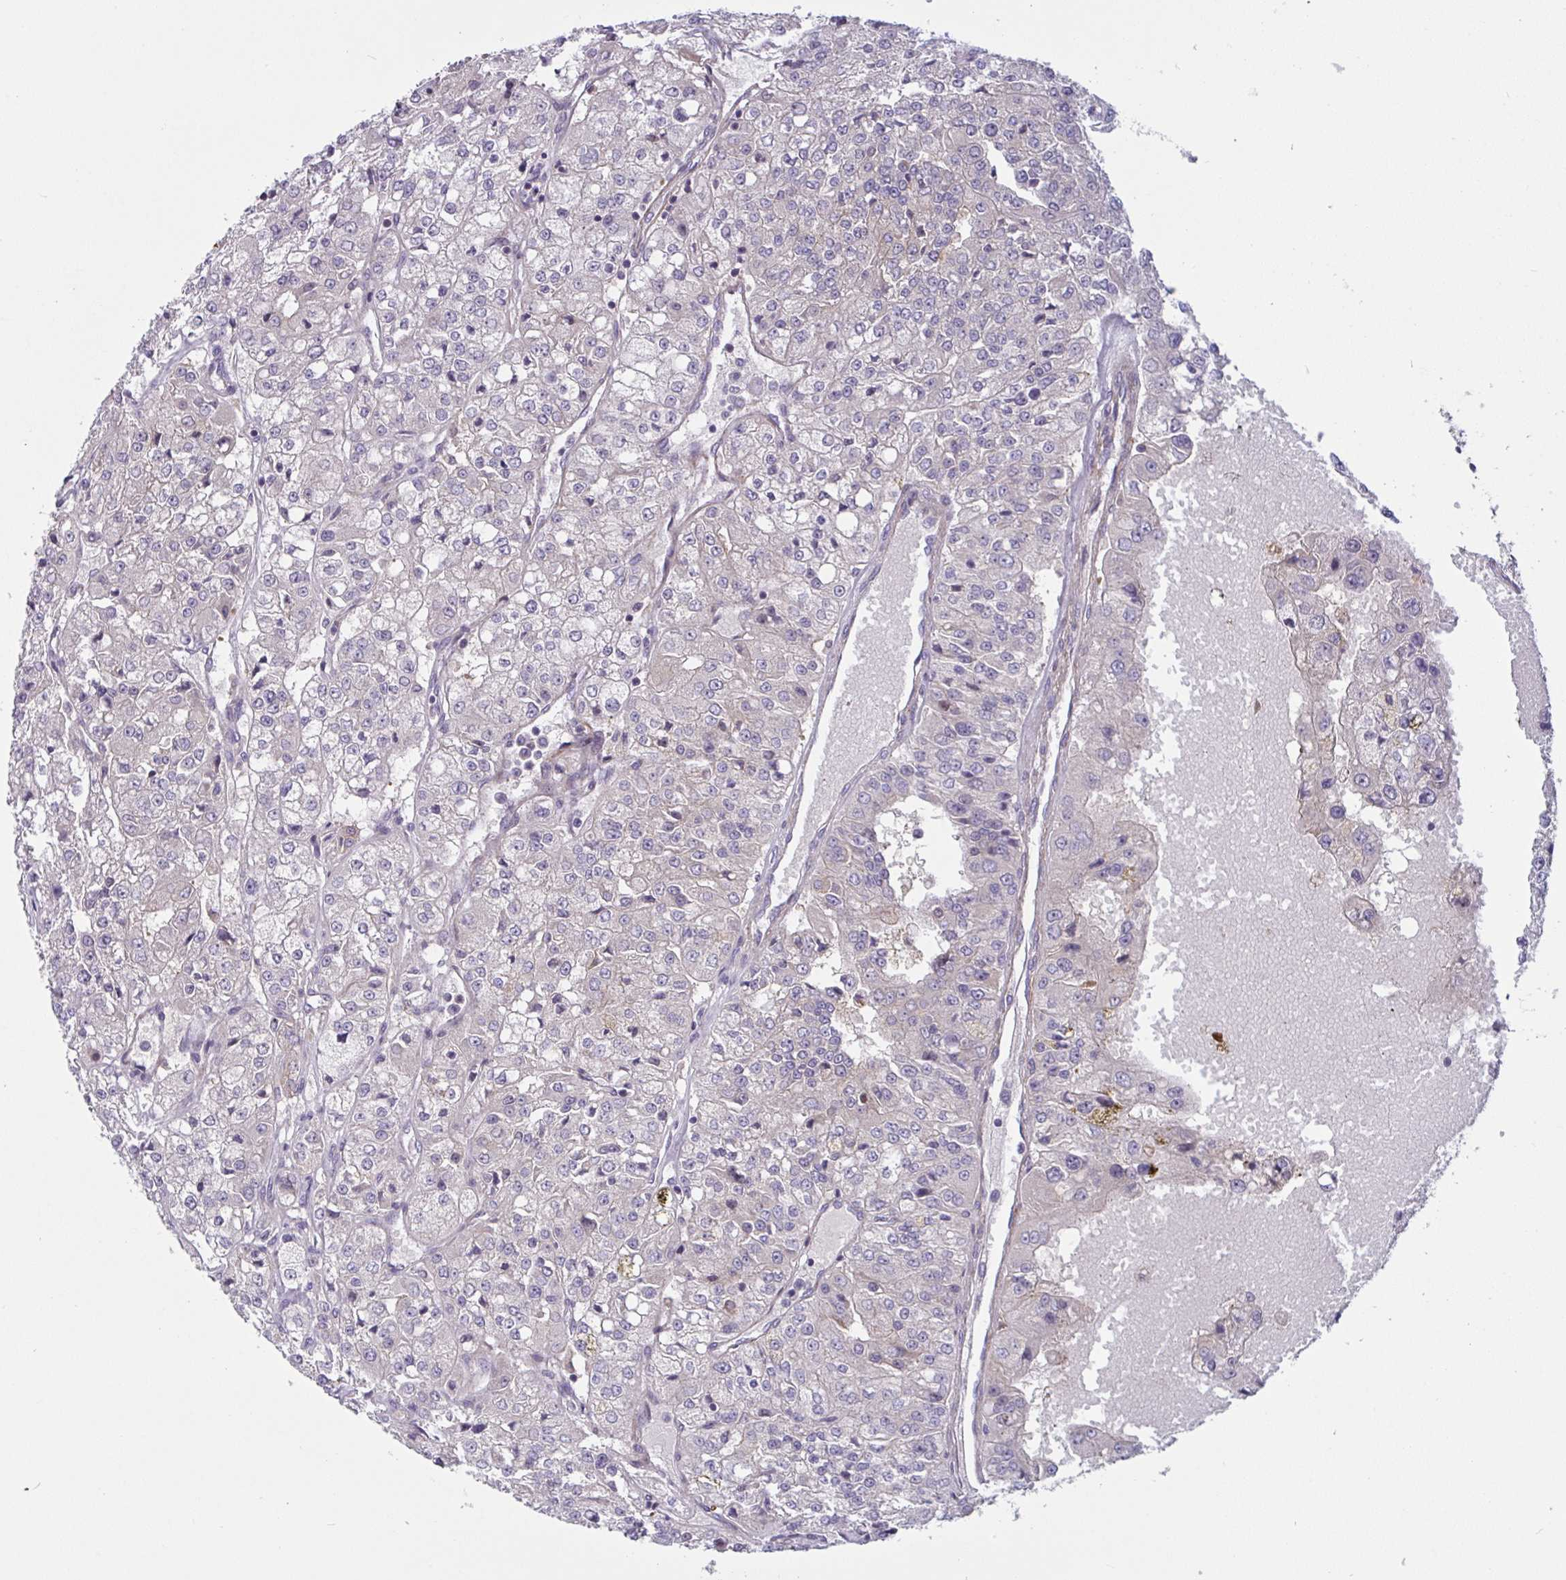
{"staining": {"intensity": "negative", "quantity": "none", "location": "none"}, "tissue": "renal cancer", "cell_type": "Tumor cells", "image_type": "cancer", "snomed": [{"axis": "morphology", "description": "Adenocarcinoma, NOS"}, {"axis": "topography", "description": "Kidney"}], "caption": "Tumor cells are negative for protein expression in human adenocarcinoma (renal). Nuclei are stained in blue.", "gene": "TANK", "patient": {"sex": "female", "age": 63}}